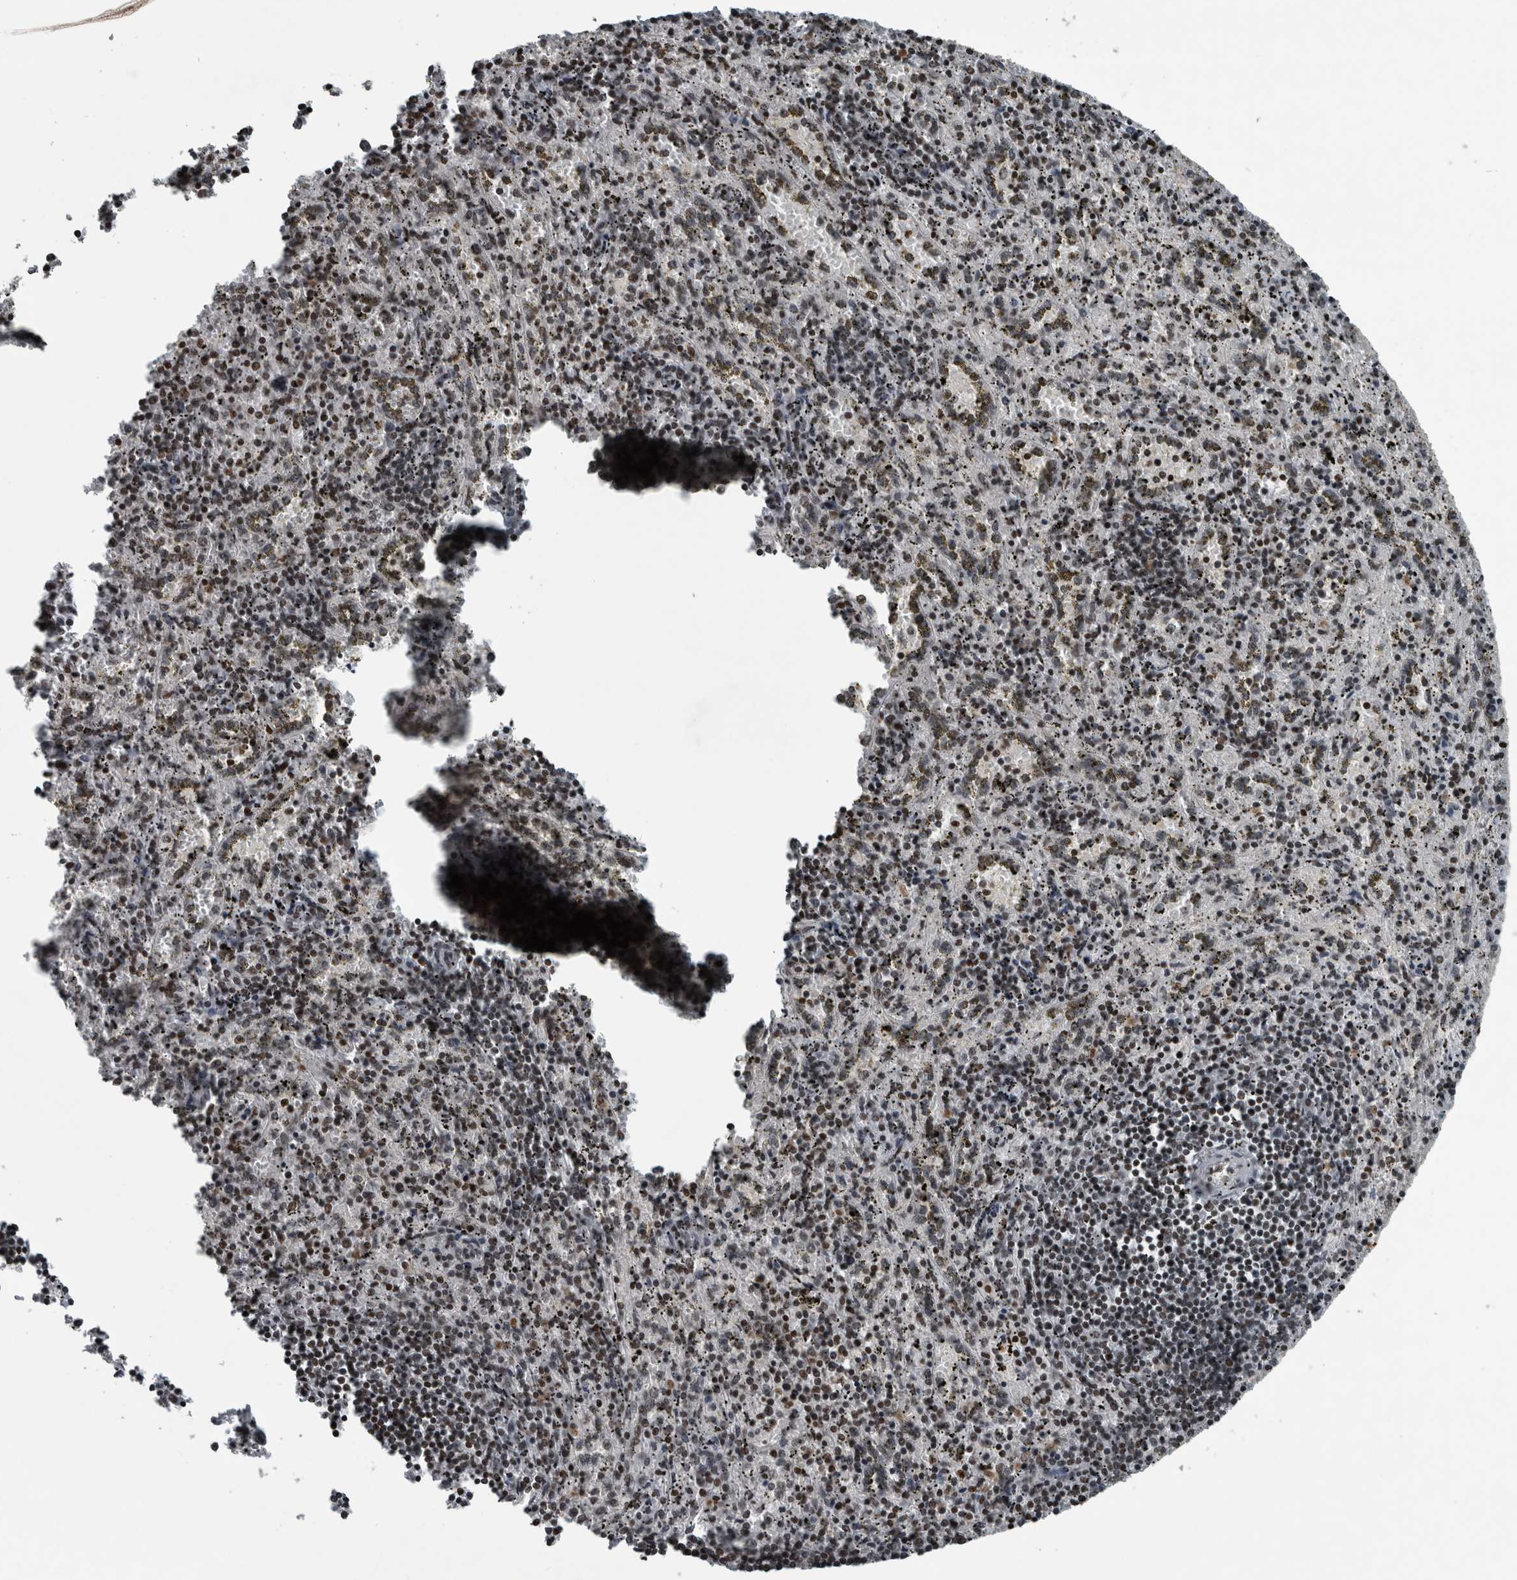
{"staining": {"intensity": "moderate", "quantity": ">75%", "location": "nuclear"}, "tissue": "spleen", "cell_type": "Cells in red pulp", "image_type": "normal", "snomed": [{"axis": "morphology", "description": "Normal tissue, NOS"}, {"axis": "topography", "description": "Spleen"}], "caption": "Protein staining of normal spleen shows moderate nuclear staining in about >75% of cells in red pulp.", "gene": "UNC50", "patient": {"sex": "male", "age": 11}}